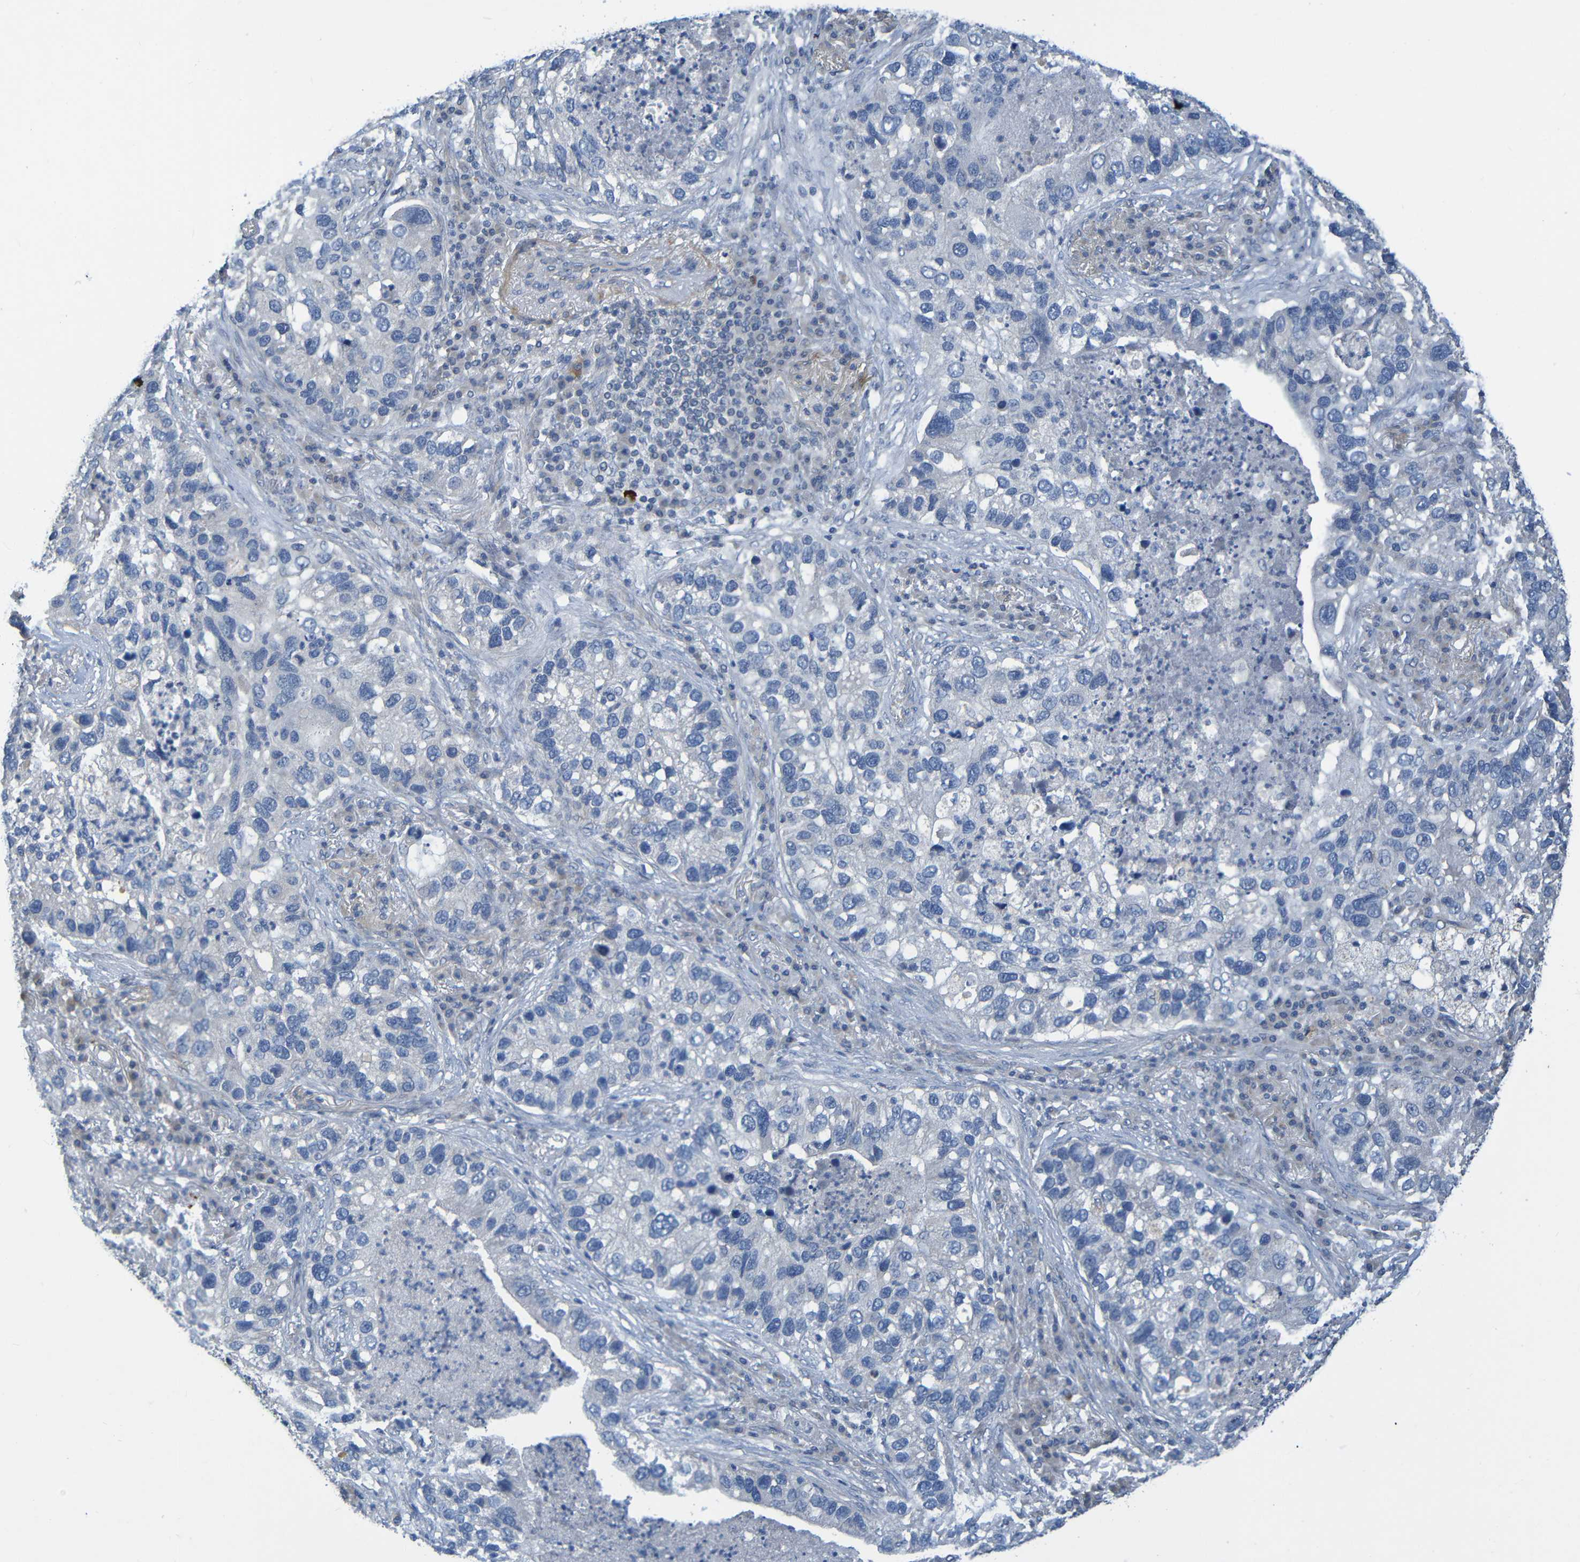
{"staining": {"intensity": "negative", "quantity": "none", "location": "none"}, "tissue": "lung cancer", "cell_type": "Tumor cells", "image_type": "cancer", "snomed": [{"axis": "morphology", "description": "Normal tissue, NOS"}, {"axis": "morphology", "description": "Adenocarcinoma, NOS"}, {"axis": "topography", "description": "Bronchus"}, {"axis": "topography", "description": "Lung"}], "caption": "Photomicrograph shows no protein expression in tumor cells of lung adenocarcinoma tissue.", "gene": "CYP4F2", "patient": {"sex": "male", "age": 54}}